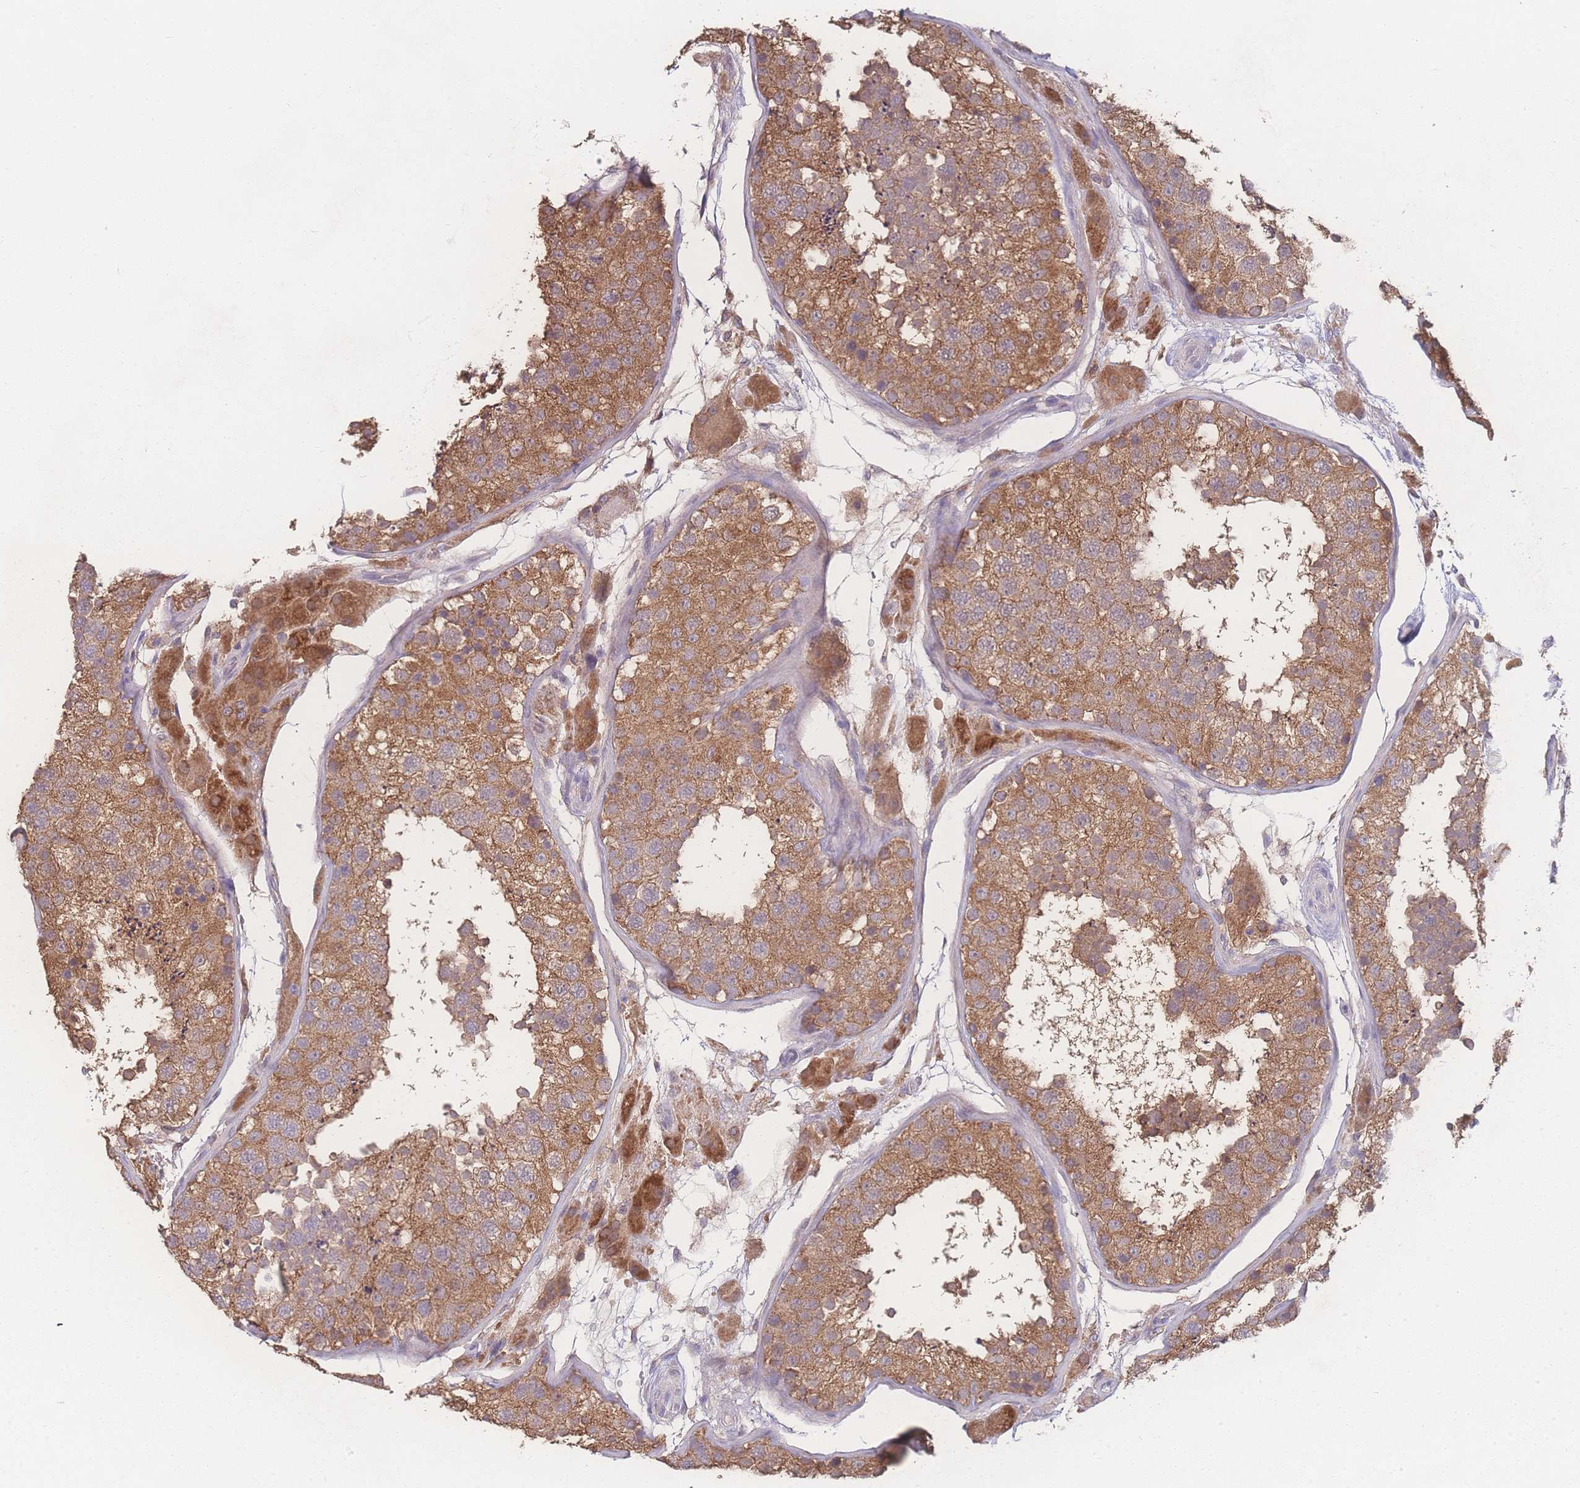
{"staining": {"intensity": "moderate", "quantity": ">75%", "location": "cytoplasmic/membranous"}, "tissue": "testis", "cell_type": "Cells in seminiferous ducts", "image_type": "normal", "snomed": [{"axis": "morphology", "description": "Normal tissue, NOS"}, {"axis": "topography", "description": "Testis"}], "caption": "Cells in seminiferous ducts exhibit moderate cytoplasmic/membranous positivity in about >75% of cells in unremarkable testis.", "gene": "GIPR", "patient": {"sex": "male", "age": 26}}